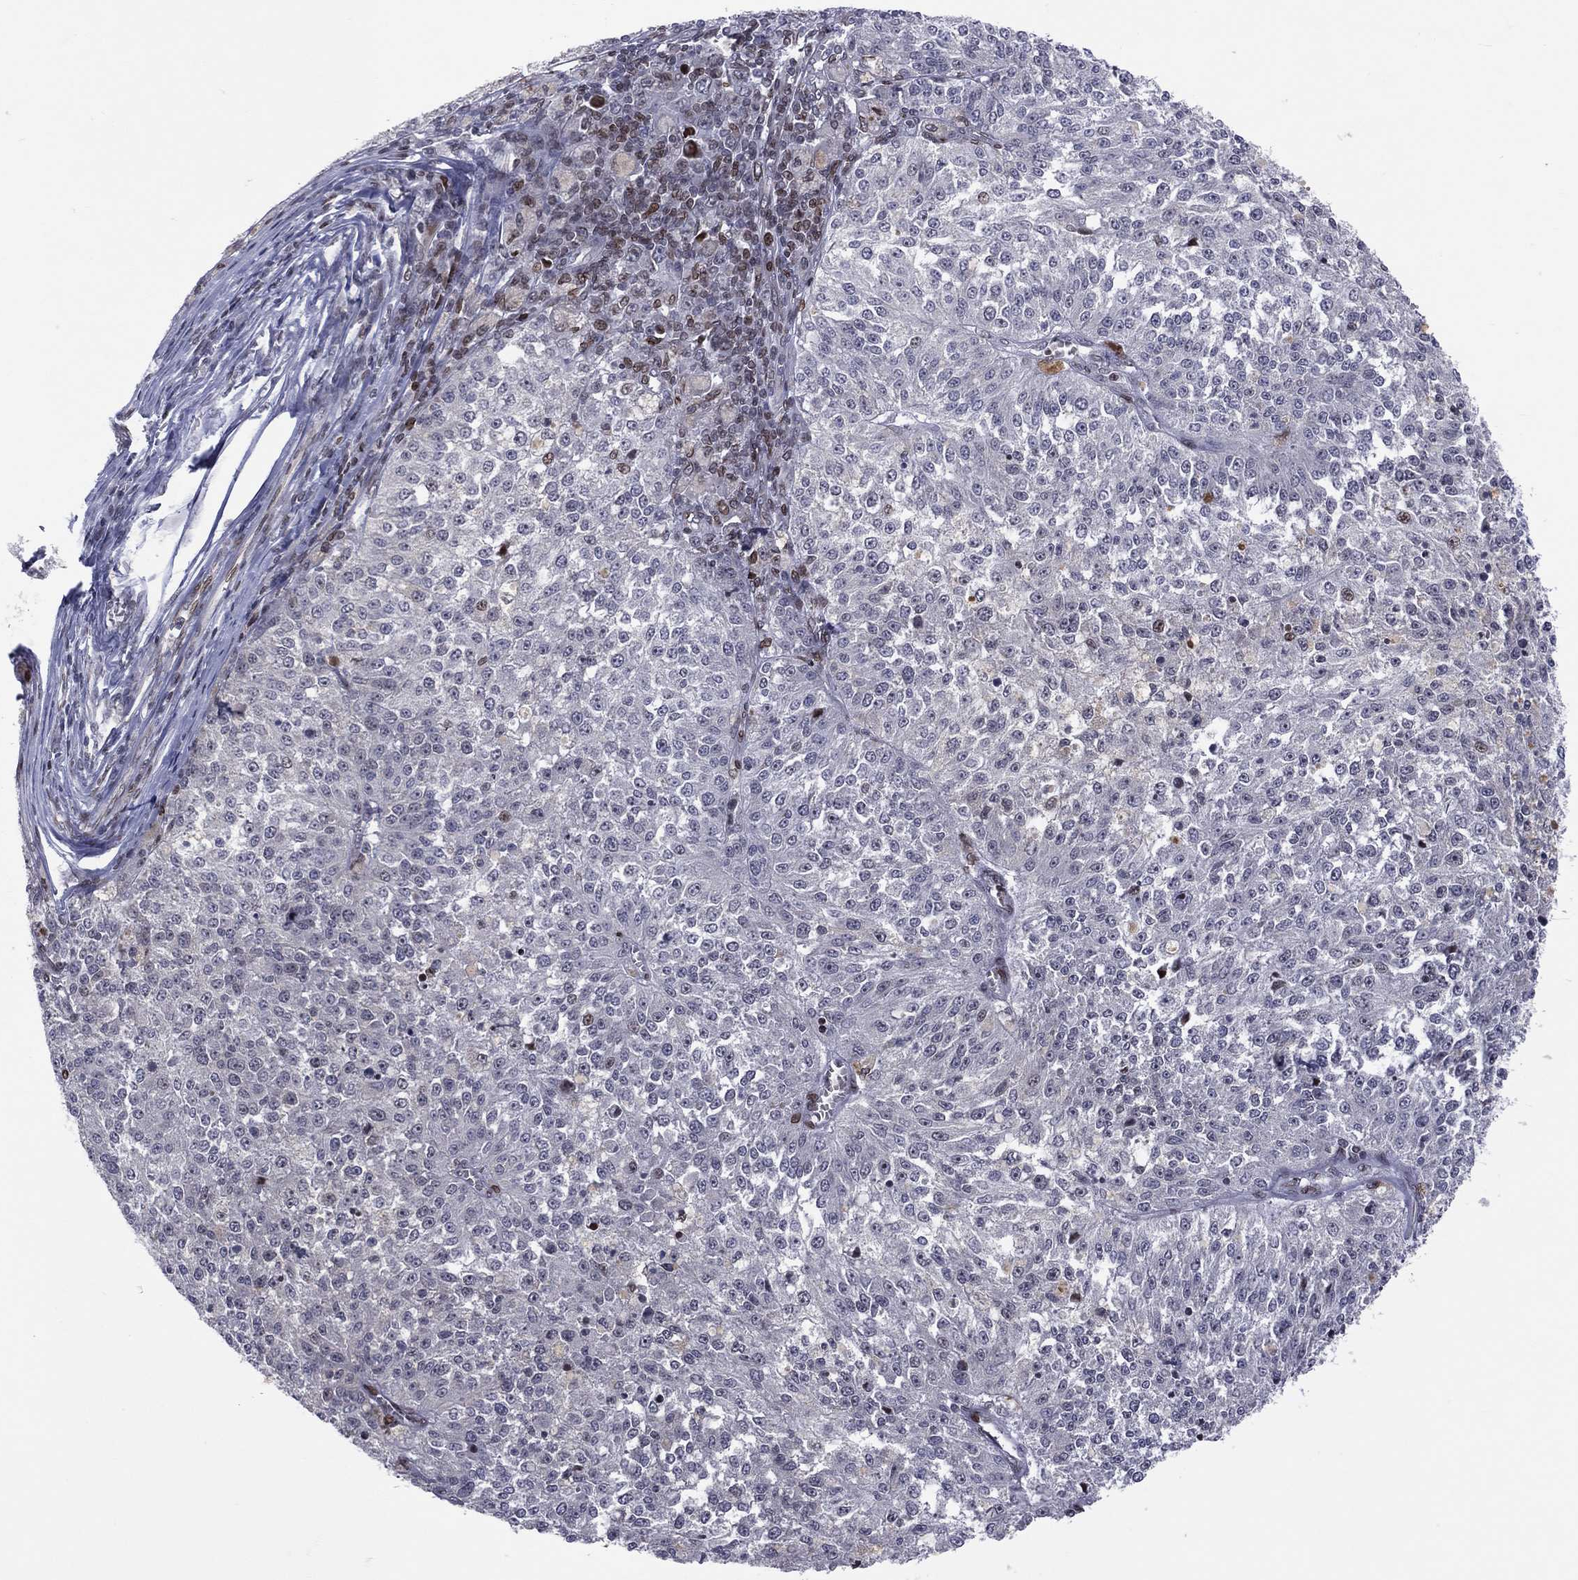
{"staining": {"intensity": "moderate", "quantity": "<25%", "location": "nuclear"}, "tissue": "melanoma", "cell_type": "Tumor cells", "image_type": "cancer", "snomed": [{"axis": "morphology", "description": "Malignant melanoma, Metastatic site"}, {"axis": "topography", "description": "Lymph node"}], "caption": "Moderate nuclear protein positivity is present in about <25% of tumor cells in malignant melanoma (metastatic site).", "gene": "DBF4B", "patient": {"sex": "female", "age": 64}}